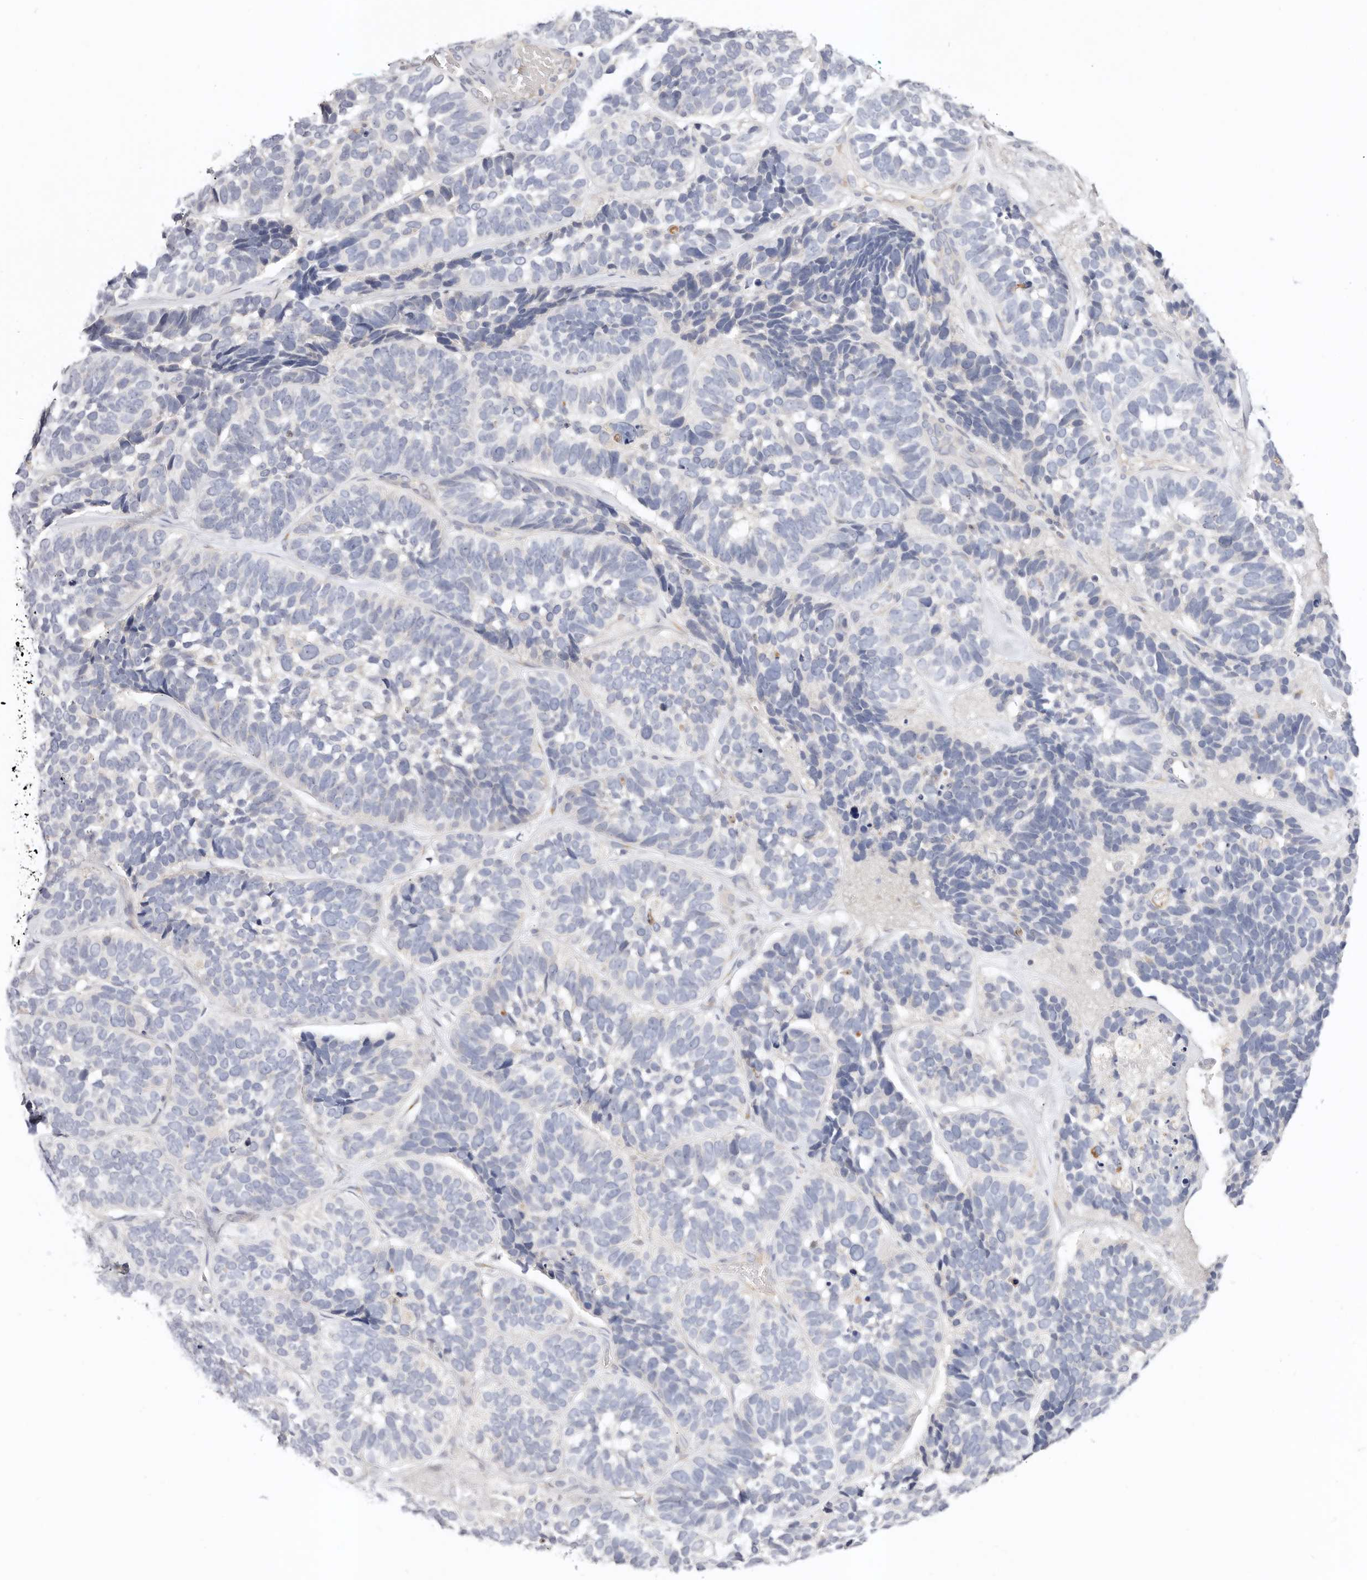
{"staining": {"intensity": "negative", "quantity": "none", "location": "none"}, "tissue": "skin cancer", "cell_type": "Tumor cells", "image_type": "cancer", "snomed": [{"axis": "morphology", "description": "Basal cell carcinoma"}, {"axis": "topography", "description": "Skin"}], "caption": "High magnification brightfield microscopy of skin basal cell carcinoma stained with DAB (3,3'-diaminobenzidine) (brown) and counterstained with hematoxylin (blue): tumor cells show no significant positivity.", "gene": "DNASE1", "patient": {"sex": "male", "age": 62}}